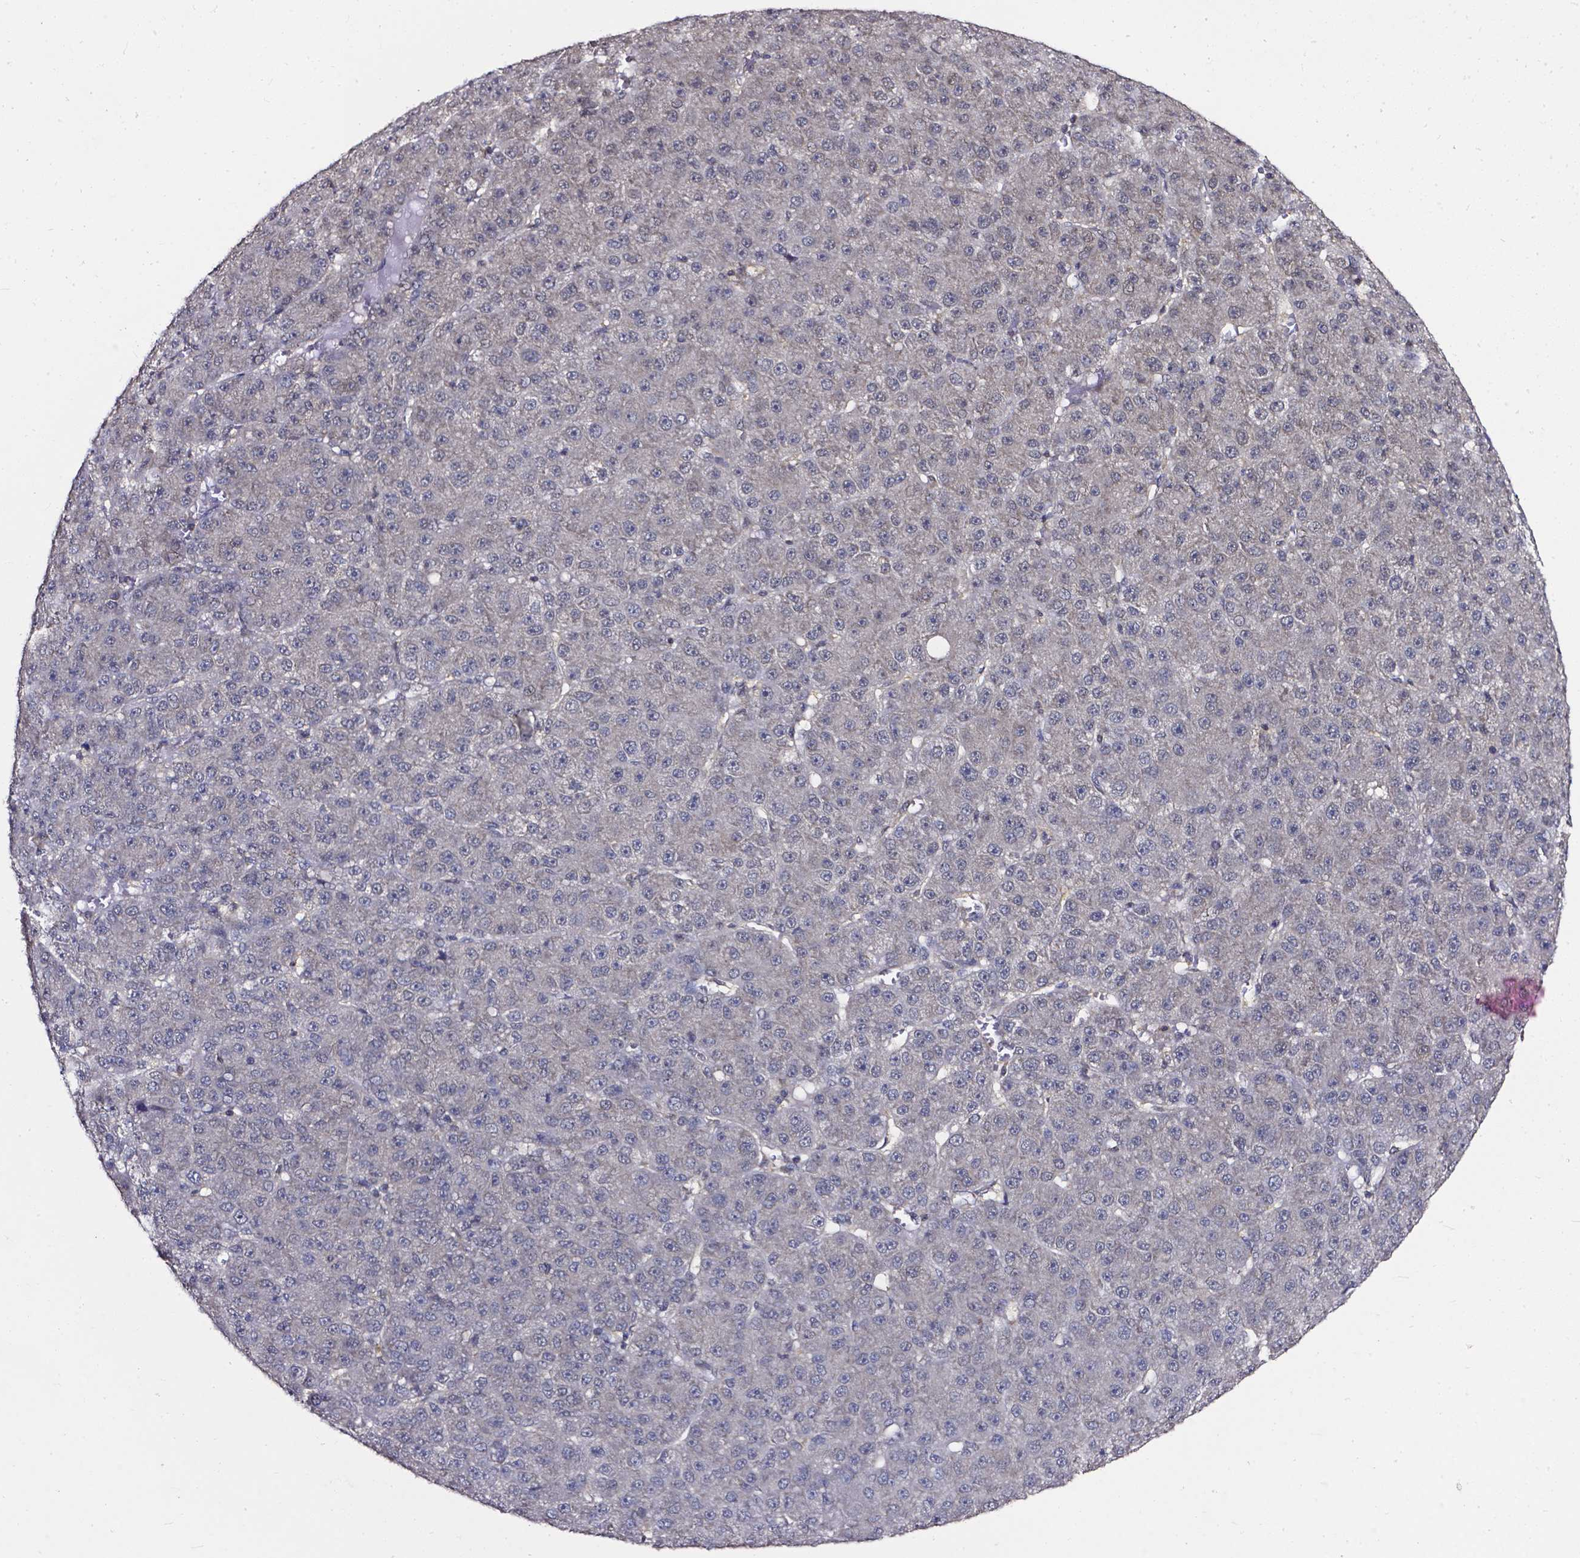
{"staining": {"intensity": "negative", "quantity": "none", "location": "none"}, "tissue": "liver cancer", "cell_type": "Tumor cells", "image_type": "cancer", "snomed": [{"axis": "morphology", "description": "Carcinoma, Hepatocellular, NOS"}, {"axis": "topography", "description": "Liver"}], "caption": "Tumor cells show no significant protein expression in liver cancer. The staining is performed using DAB brown chromogen with nuclei counter-stained in using hematoxylin.", "gene": "OTUB1", "patient": {"sex": "male", "age": 67}}